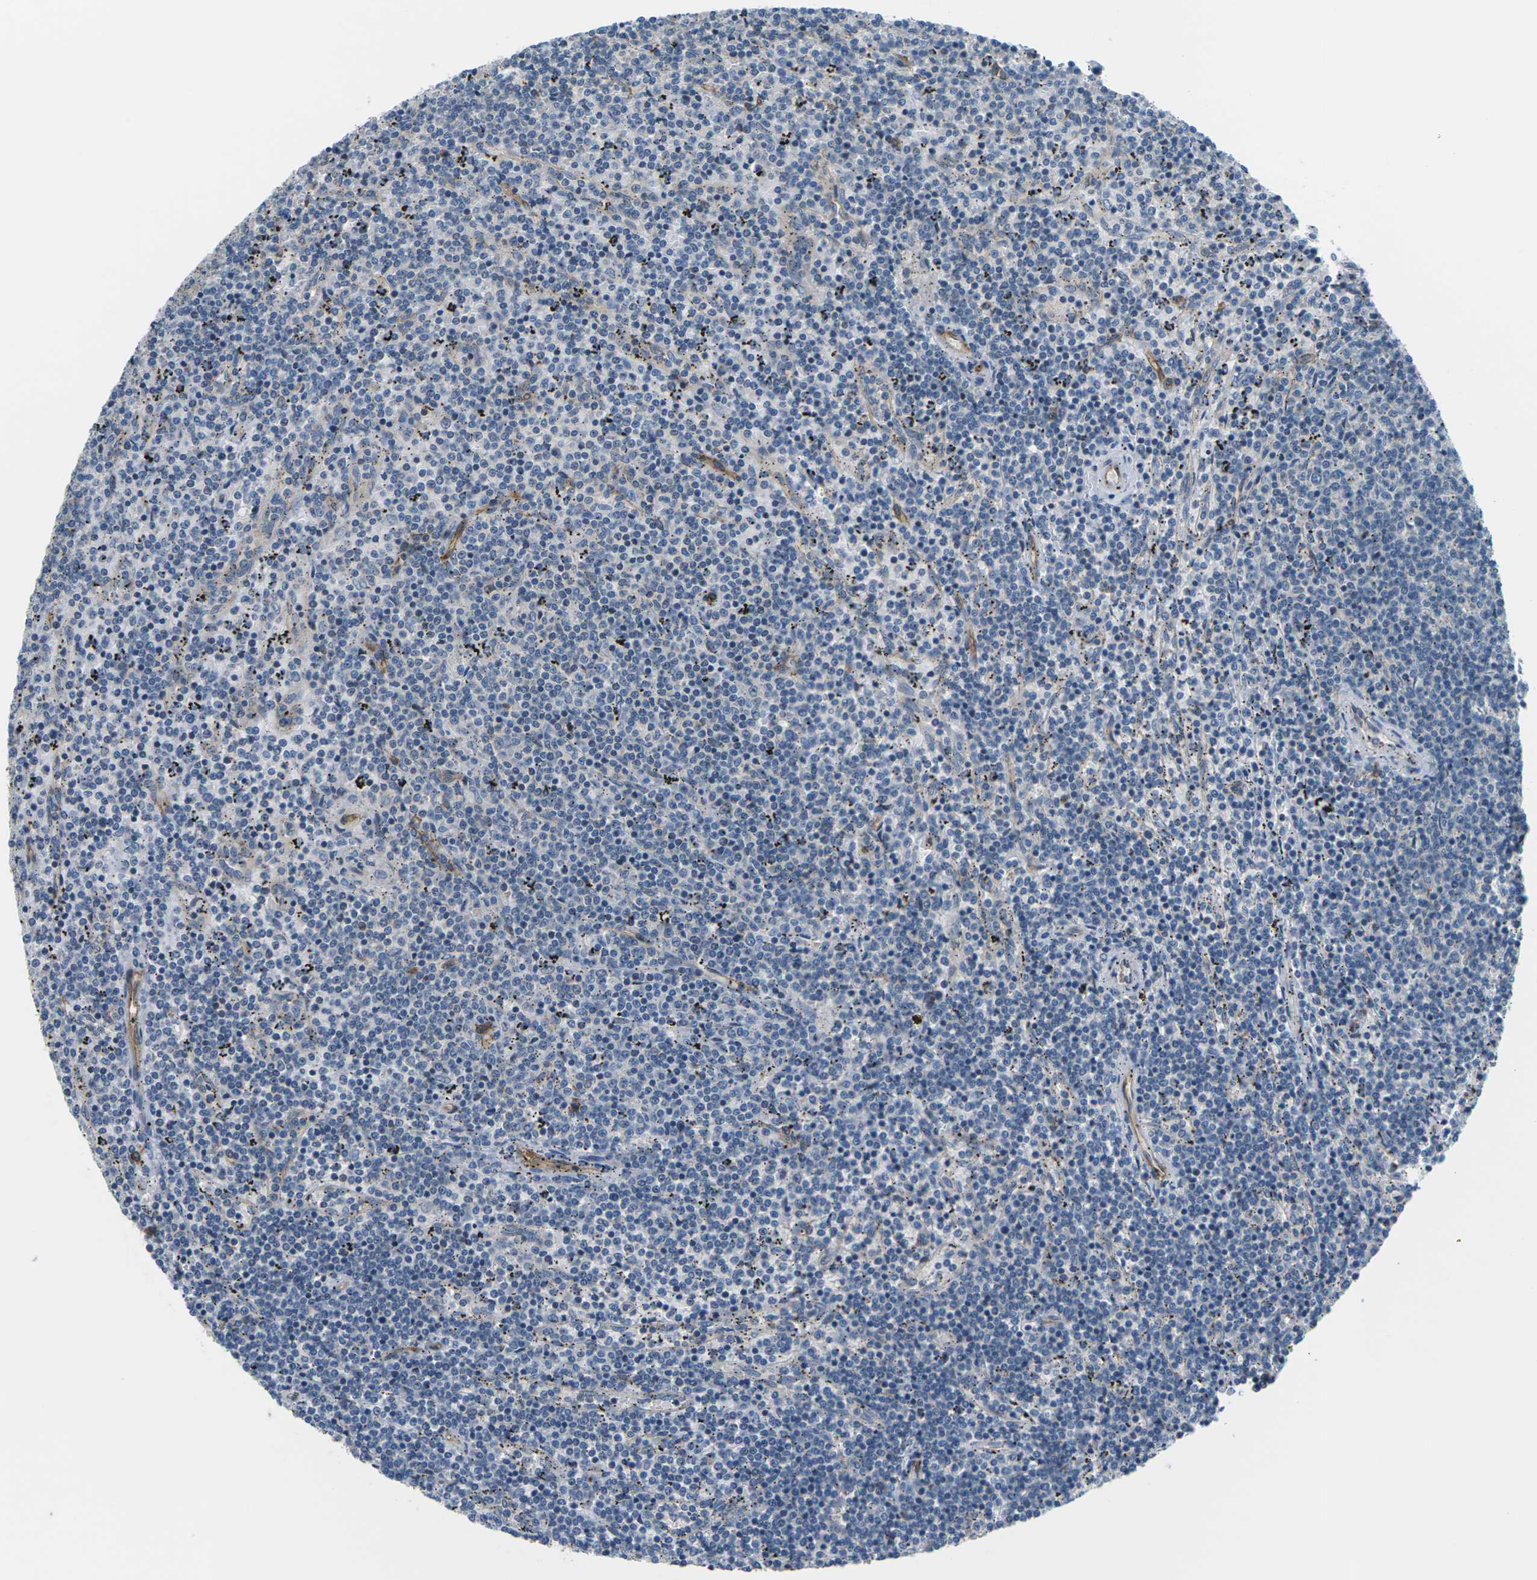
{"staining": {"intensity": "negative", "quantity": "none", "location": "none"}, "tissue": "lymphoma", "cell_type": "Tumor cells", "image_type": "cancer", "snomed": [{"axis": "morphology", "description": "Malignant lymphoma, non-Hodgkin's type, Low grade"}, {"axis": "topography", "description": "Spleen"}], "caption": "Low-grade malignant lymphoma, non-Hodgkin's type was stained to show a protein in brown. There is no significant positivity in tumor cells.", "gene": "SLC13A3", "patient": {"sex": "female", "age": 50}}